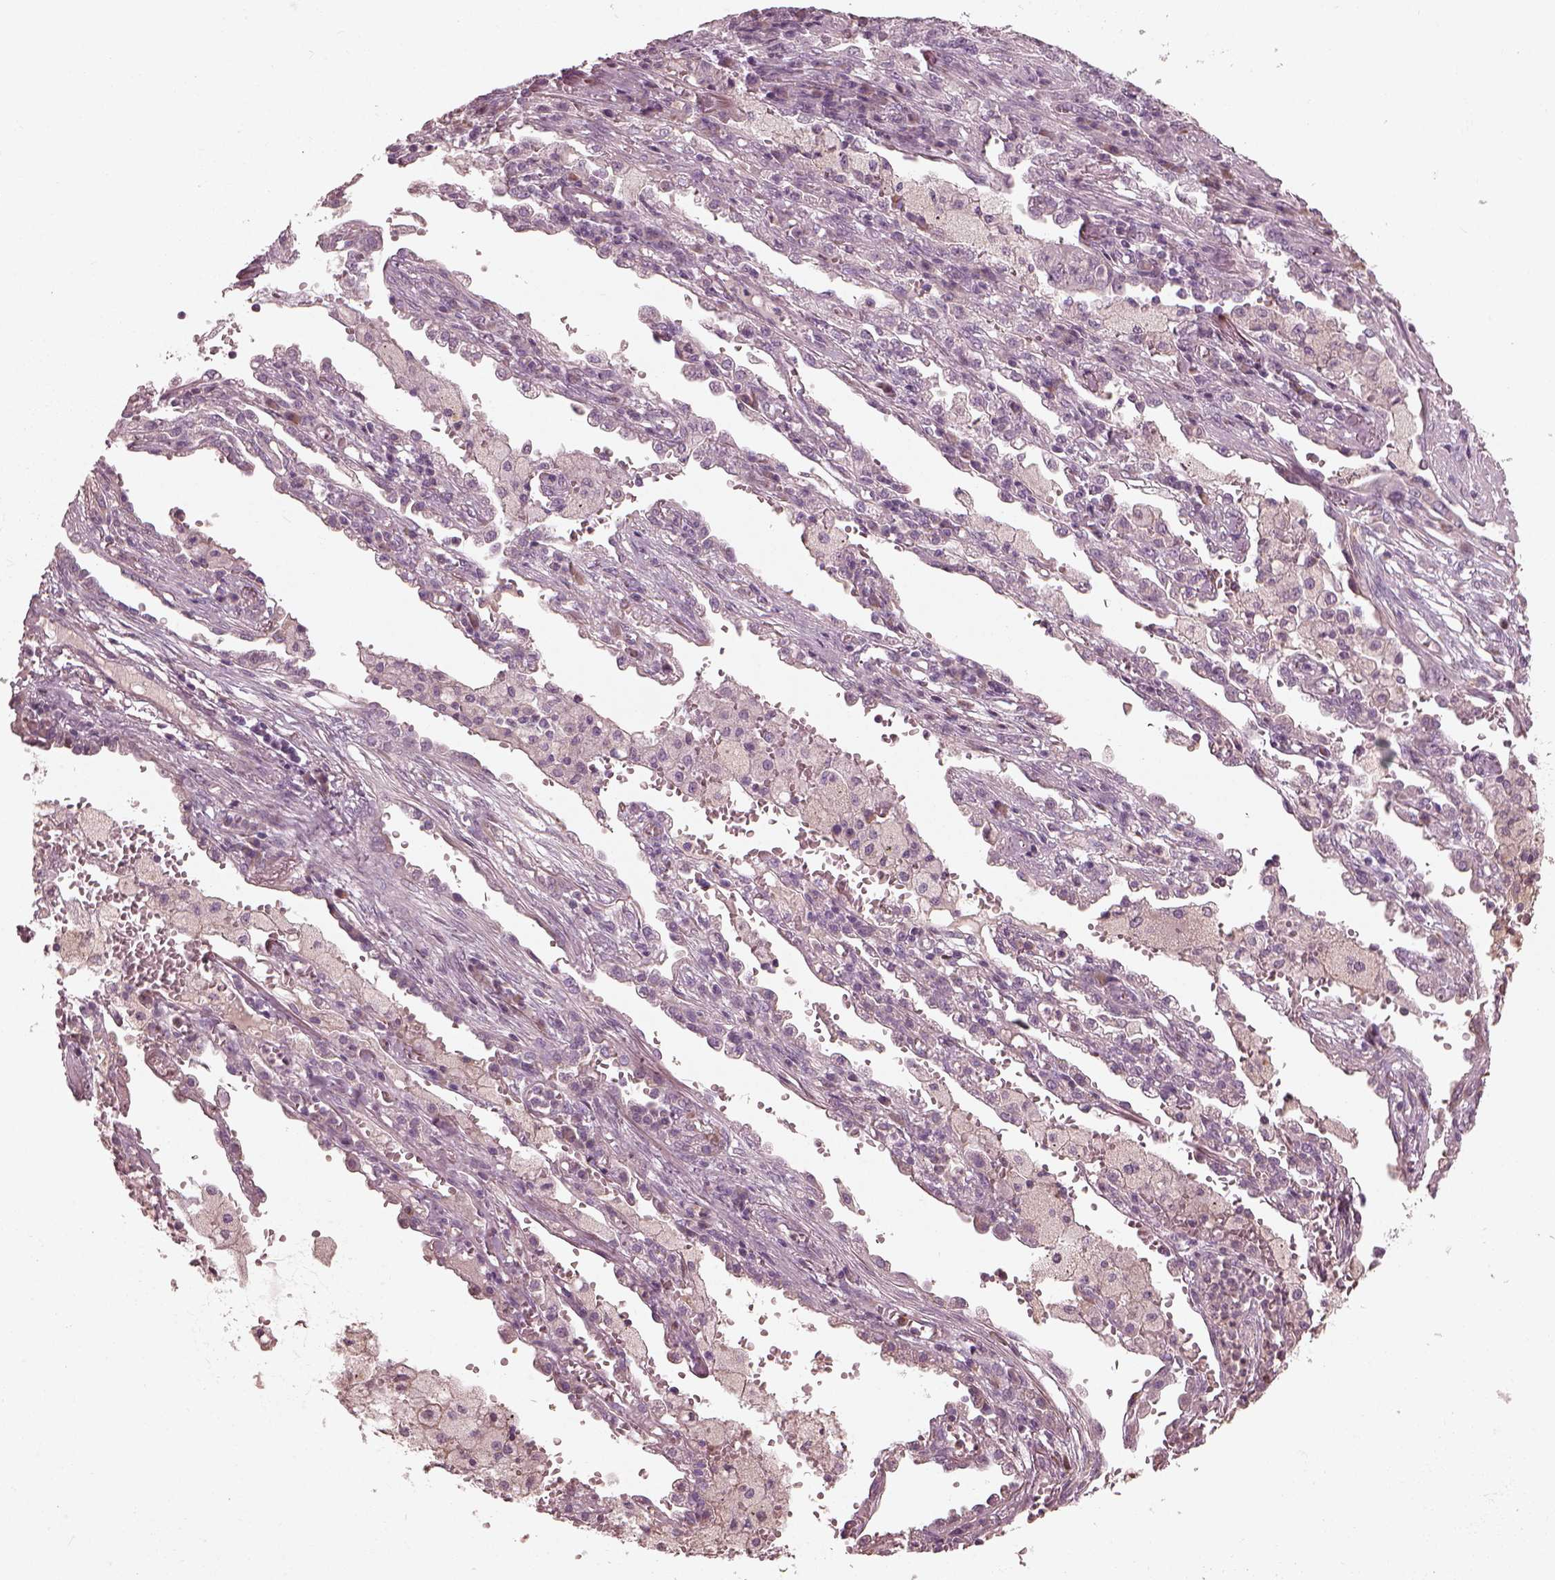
{"staining": {"intensity": "negative", "quantity": "none", "location": "none"}, "tissue": "lung cancer", "cell_type": "Tumor cells", "image_type": "cancer", "snomed": [{"axis": "morphology", "description": "Adenocarcinoma, NOS"}, {"axis": "topography", "description": "Lung"}], "caption": "Human lung adenocarcinoma stained for a protein using immunohistochemistry (IHC) reveals no positivity in tumor cells.", "gene": "OPTC", "patient": {"sex": "male", "age": 57}}